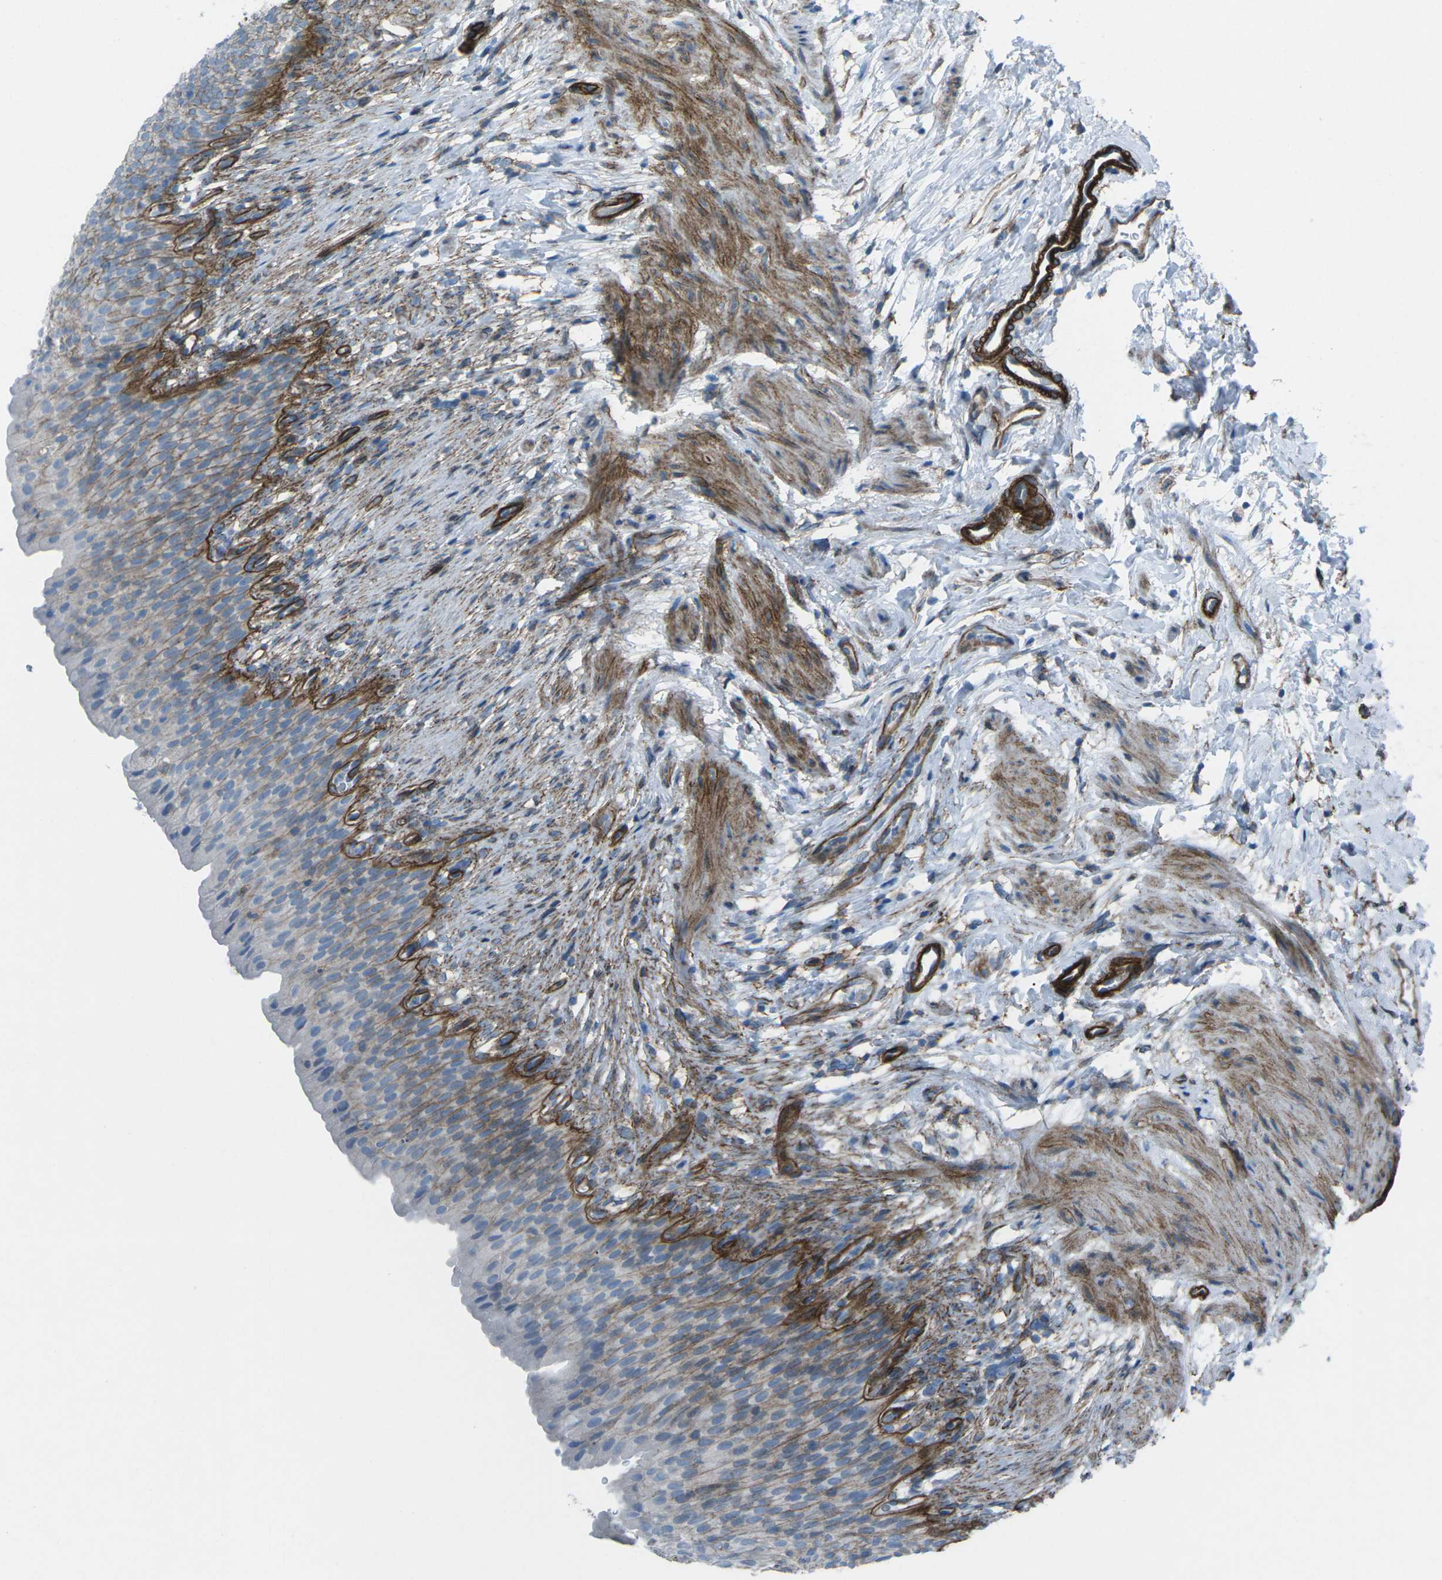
{"staining": {"intensity": "weak", "quantity": "<25%", "location": "cytoplasmic/membranous"}, "tissue": "urinary bladder", "cell_type": "Urothelial cells", "image_type": "normal", "snomed": [{"axis": "morphology", "description": "Normal tissue, NOS"}, {"axis": "topography", "description": "Urinary bladder"}], "caption": "A high-resolution micrograph shows IHC staining of normal urinary bladder, which demonstrates no significant expression in urothelial cells.", "gene": "UTRN", "patient": {"sex": "female", "age": 79}}